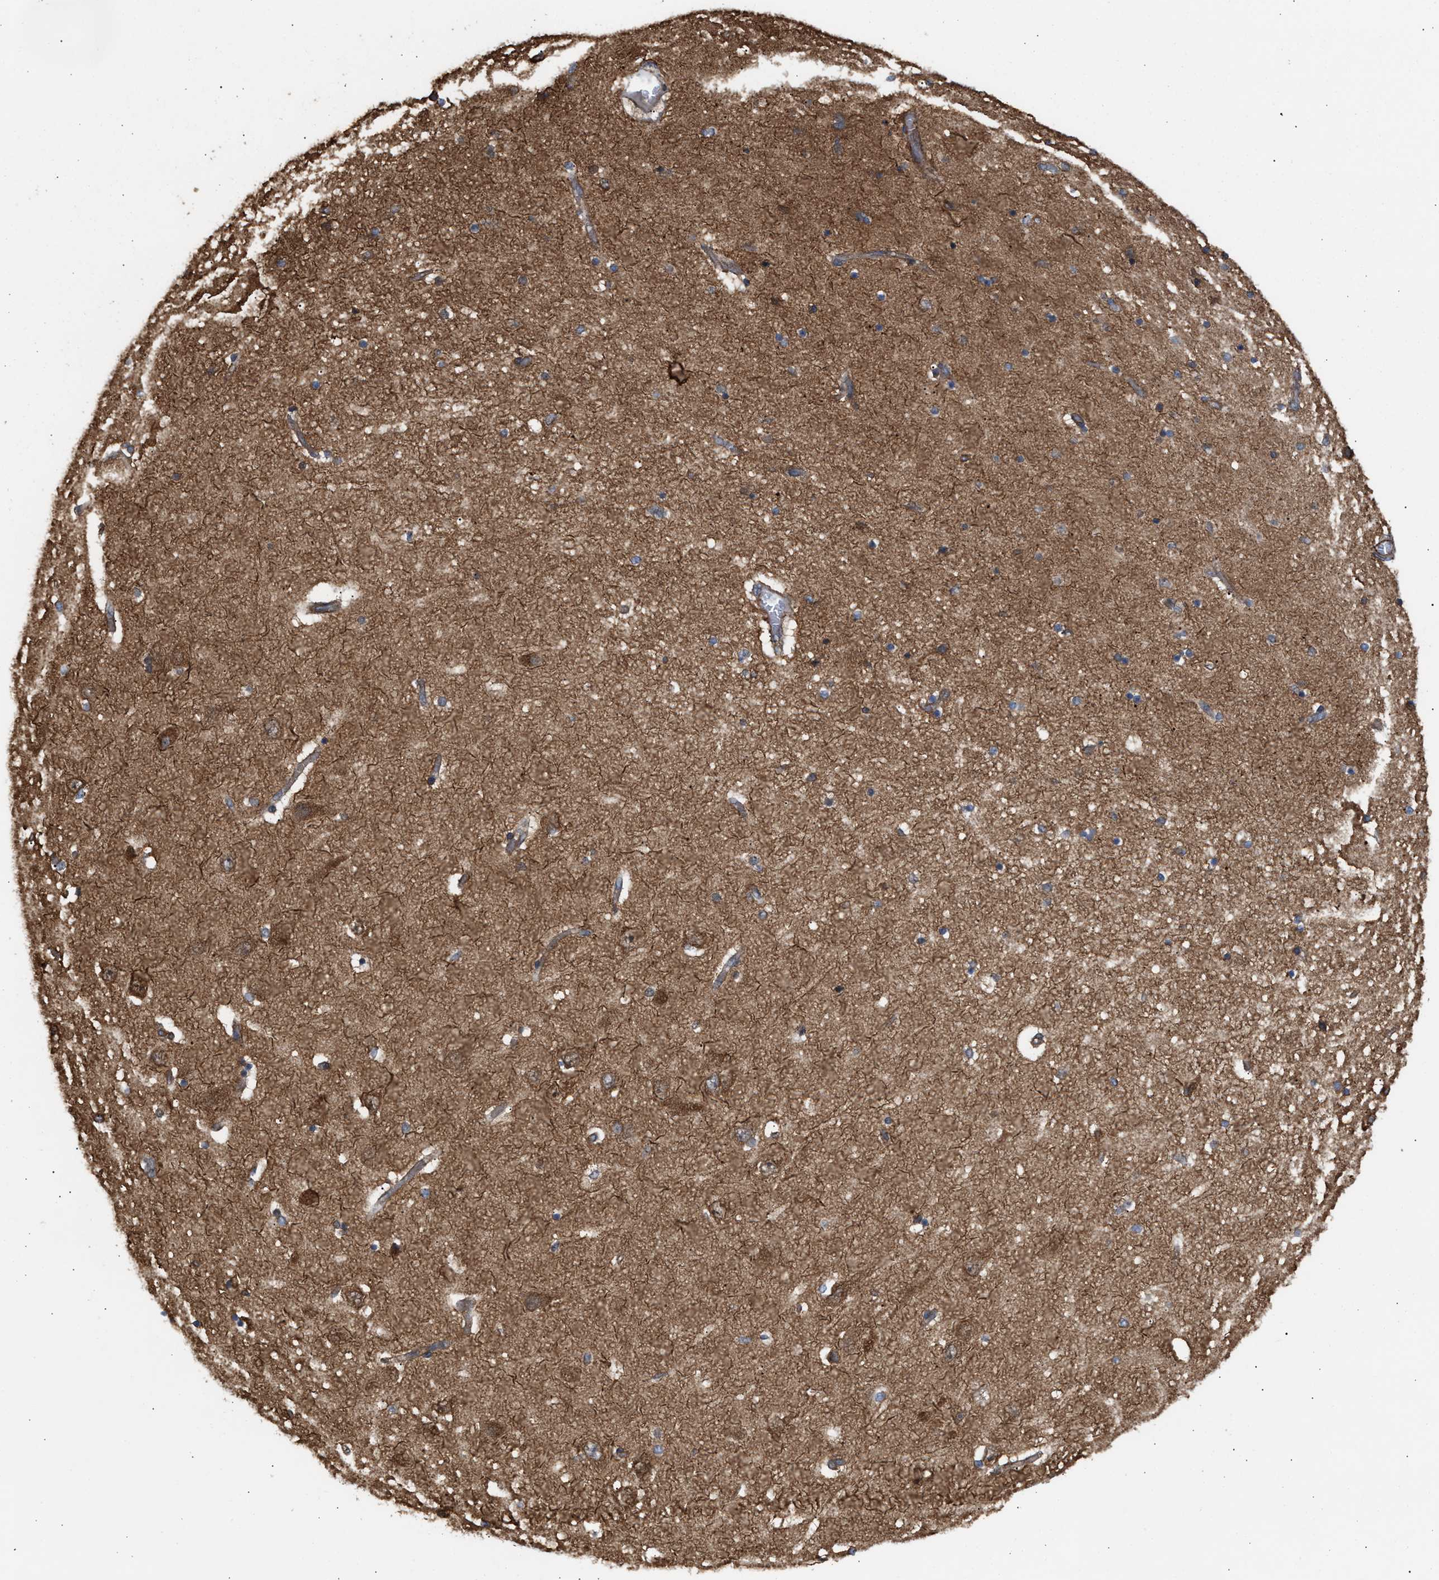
{"staining": {"intensity": "weak", "quantity": "<25%", "location": "cytoplasmic/membranous"}, "tissue": "hippocampus", "cell_type": "Glial cells", "image_type": "normal", "snomed": [{"axis": "morphology", "description": "Normal tissue, NOS"}, {"axis": "topography", "description": "Hippocampus"}], "caption": "A photomicrograph of hippocampus stained for a protein exhibits no brown staining in glial cells.", "gene": "EPS15L1", "patient": {"sex": "female", "age": 54}}